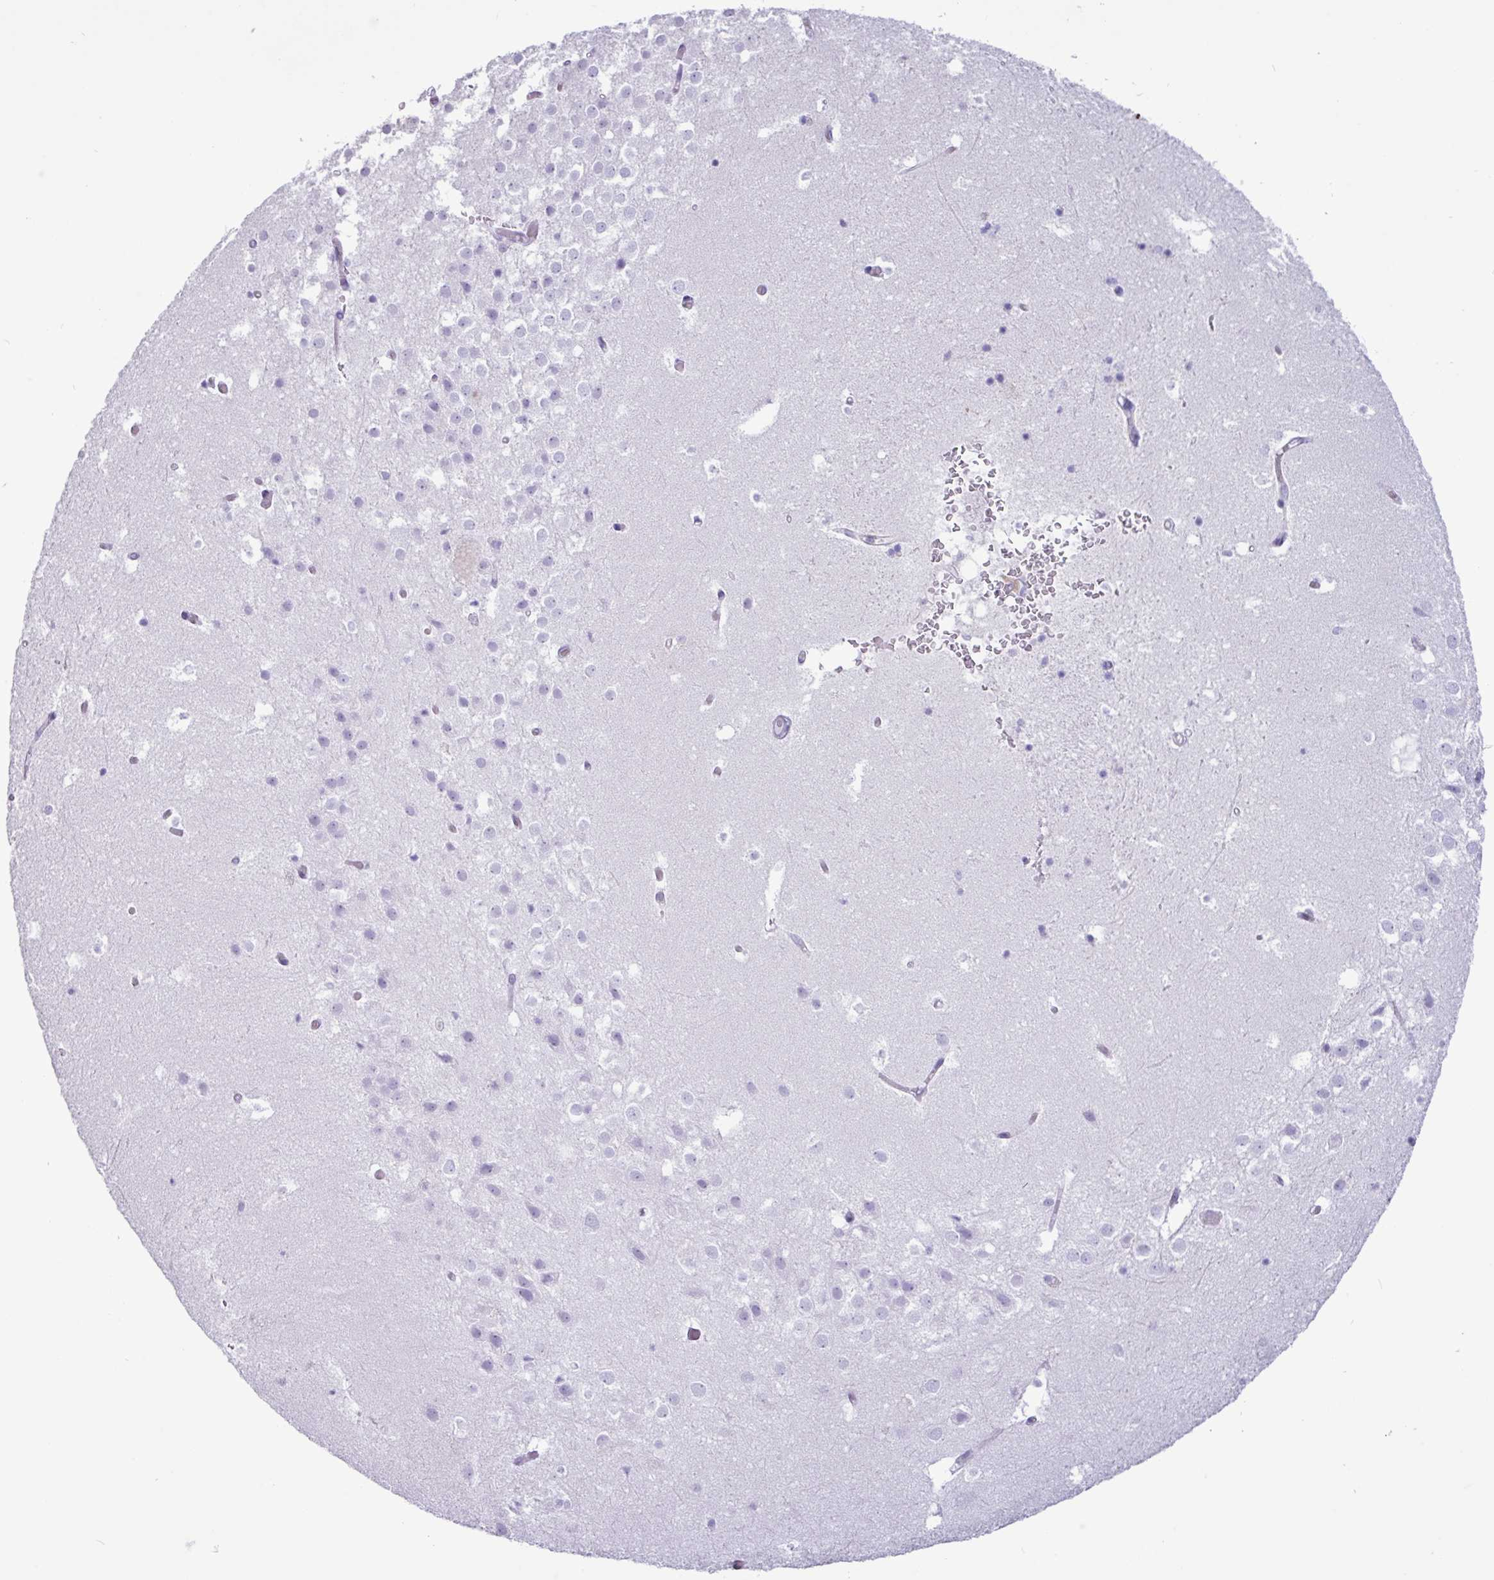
{"staining": {"intensity": "negative", "quantity": "none", "location": "none"}, "tissue": "hippocampus", "cell_type": "Glial cells", "image_type": "normal", "snomed": [{"axis": "morphology", "description": "Normal tissue, NOS"}, {"axis": "topography", "description": "Hippocampus"}], "caption": "Immunohistochemical staining of benign human hippocampus reveals no significant positivity in glial cells.", "gene": "CKMT2", "patient": {"sex": "female", "age": 52}}